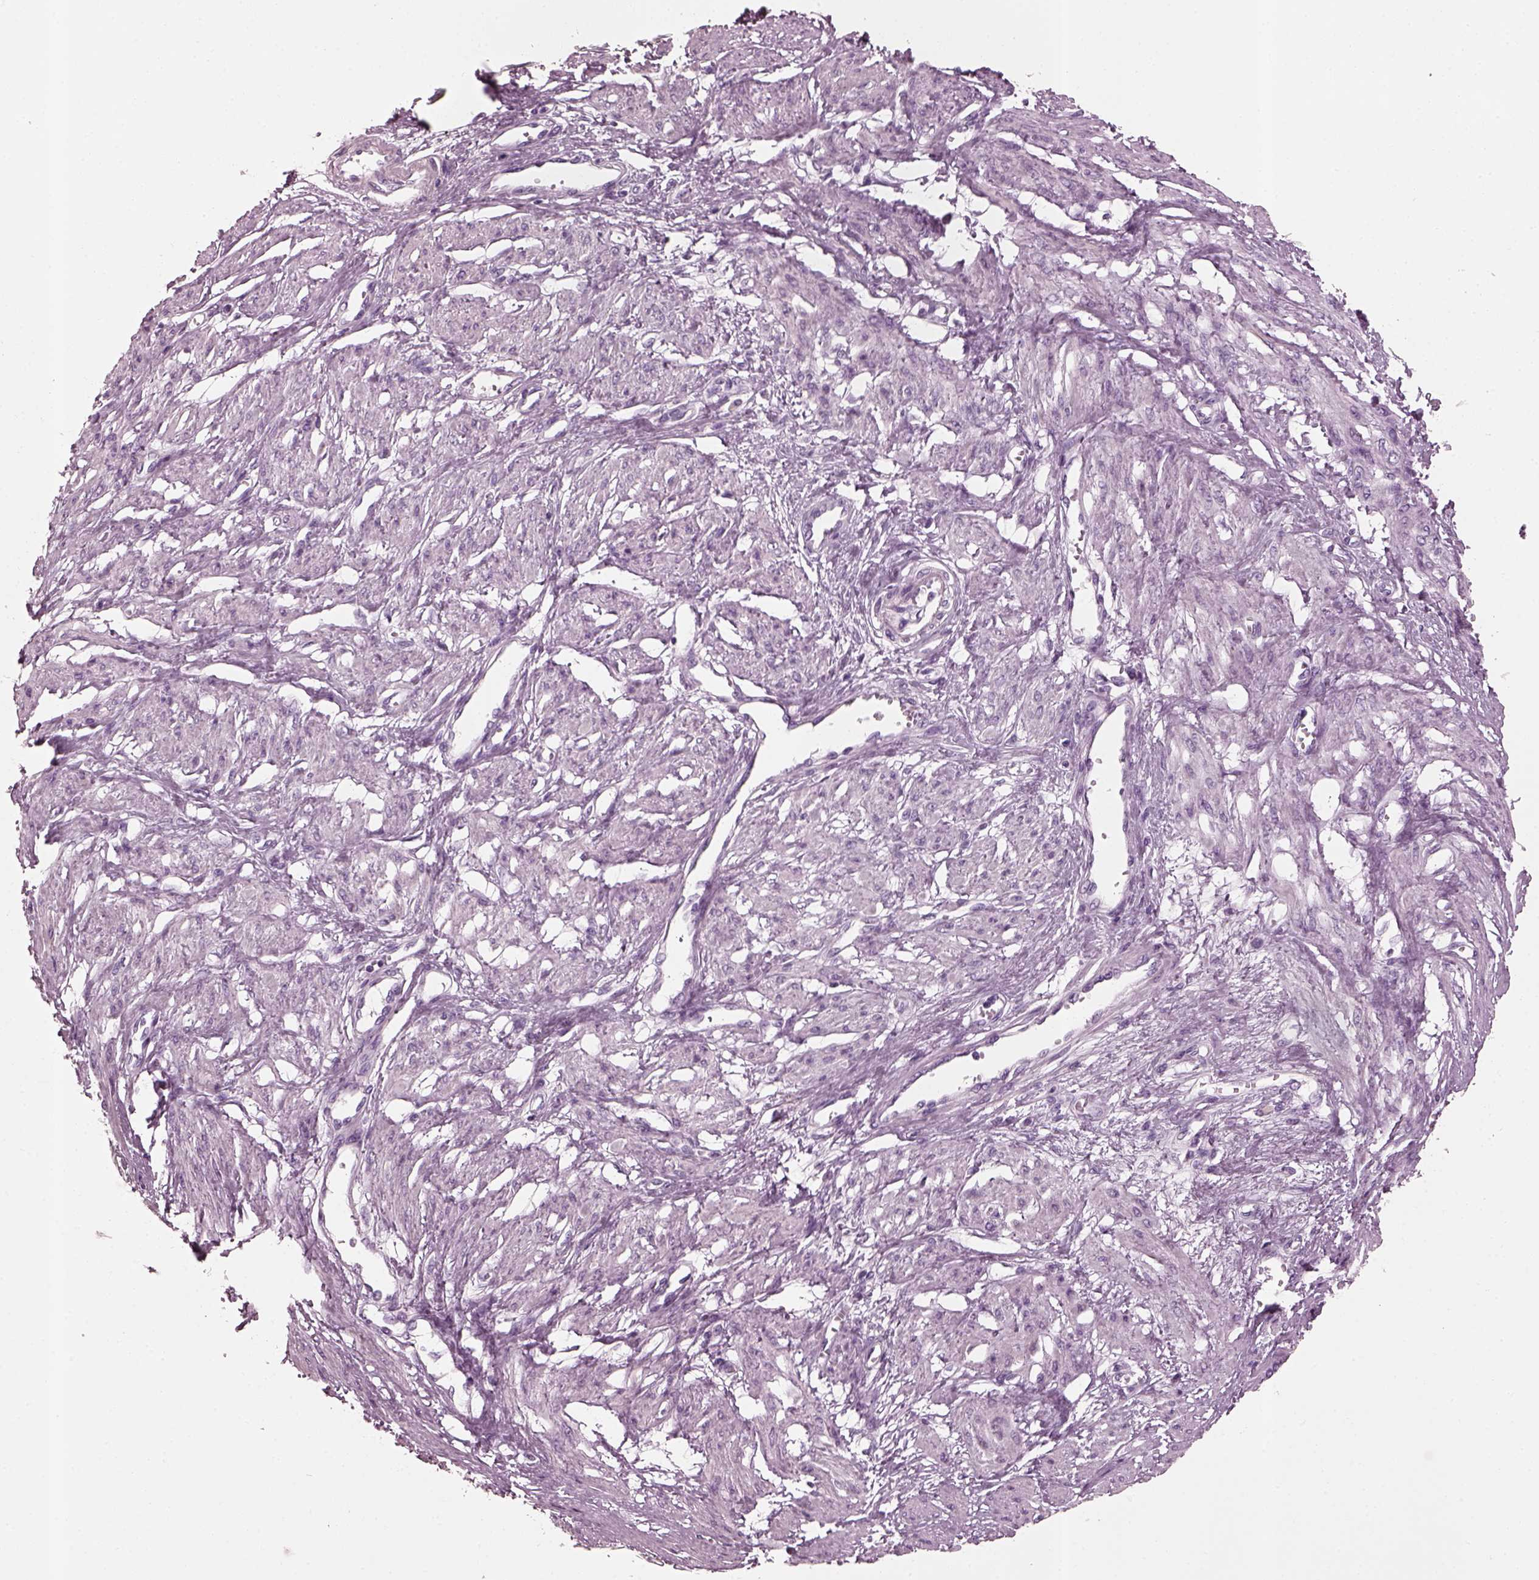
{"staining": {"intensity": "negative", "quantity": "none", "location": "none"}, "tissue": "smooth muscle", "cell_type": "Smooth muscle cells", "image_type": "normal", "snomed": [{"axis": "morphology", "description": "Normal tissue, NOS"}, {"axis": "topography", "description": "Smooth muscle"}, {"axis": "topography", "description": "Uterus"}], "caption": "High power microscopy histopathology image of an immunohistochemistry (IHC) image of normal smooth muscle, revealing no significant expression in smooth muscle cells.", "gene": "SLC6A17", "patient": {"sex": "female", "age": 39}}